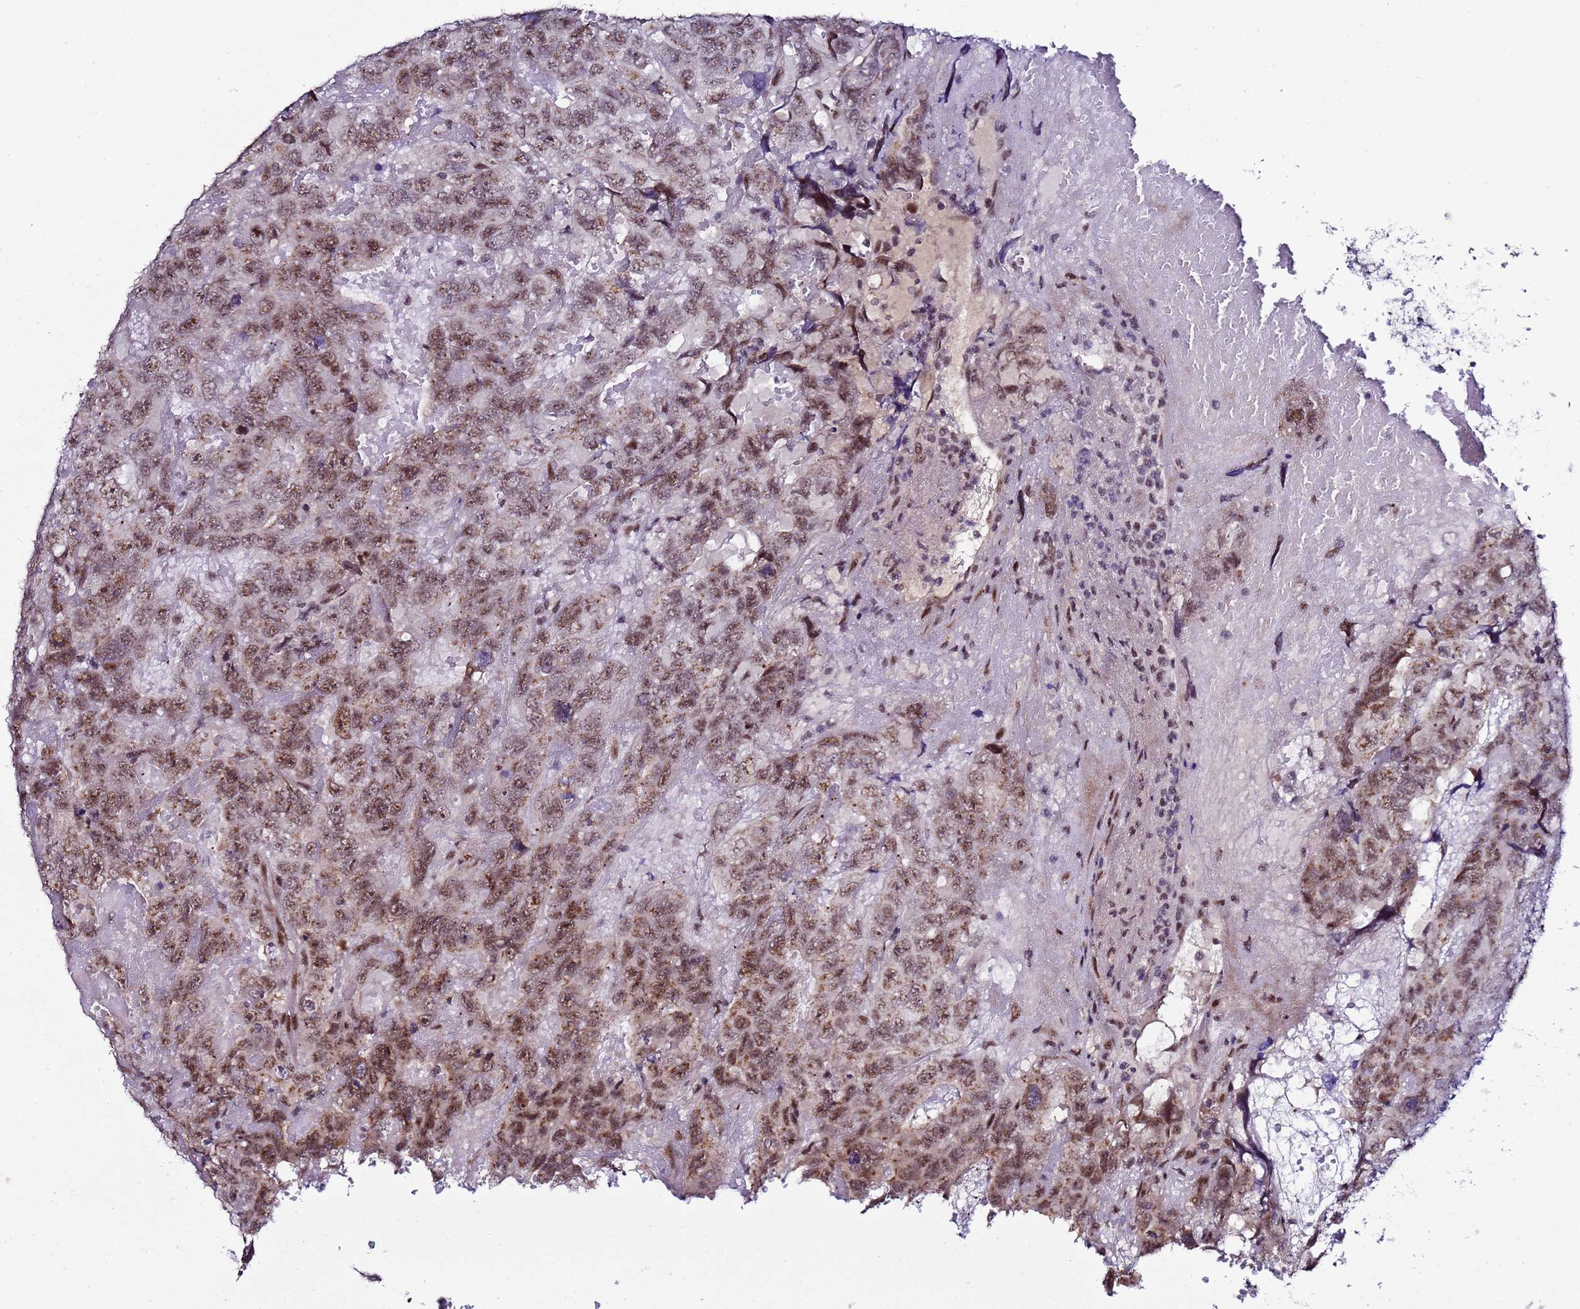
{"staining": {"intensity": "moderate", "quantity": ">75%", "location": "cytoplasmic/membranous,nuclear"}, "tissue": "testis cancer", "cell_type": "Tumor cells", "image_type": "cancer", "snomed": [{"axis": "morphology", "description": "Carcinoma, Embryonal, NOS"}, {"axis": "topography", "description": "Testis"}], "caption": "Testis cancer (embryonal carcinoma) tissue displays moderate cytoplasmic/membranous and nuclear staining in approximately >75% of tumor cells (Stains: DAB in brown, nuclei in blue, Microscopy: brightfield microscopy at high magnification).", "gene": "C19orf47", "patient": {"sex": "male", "age": 45}}